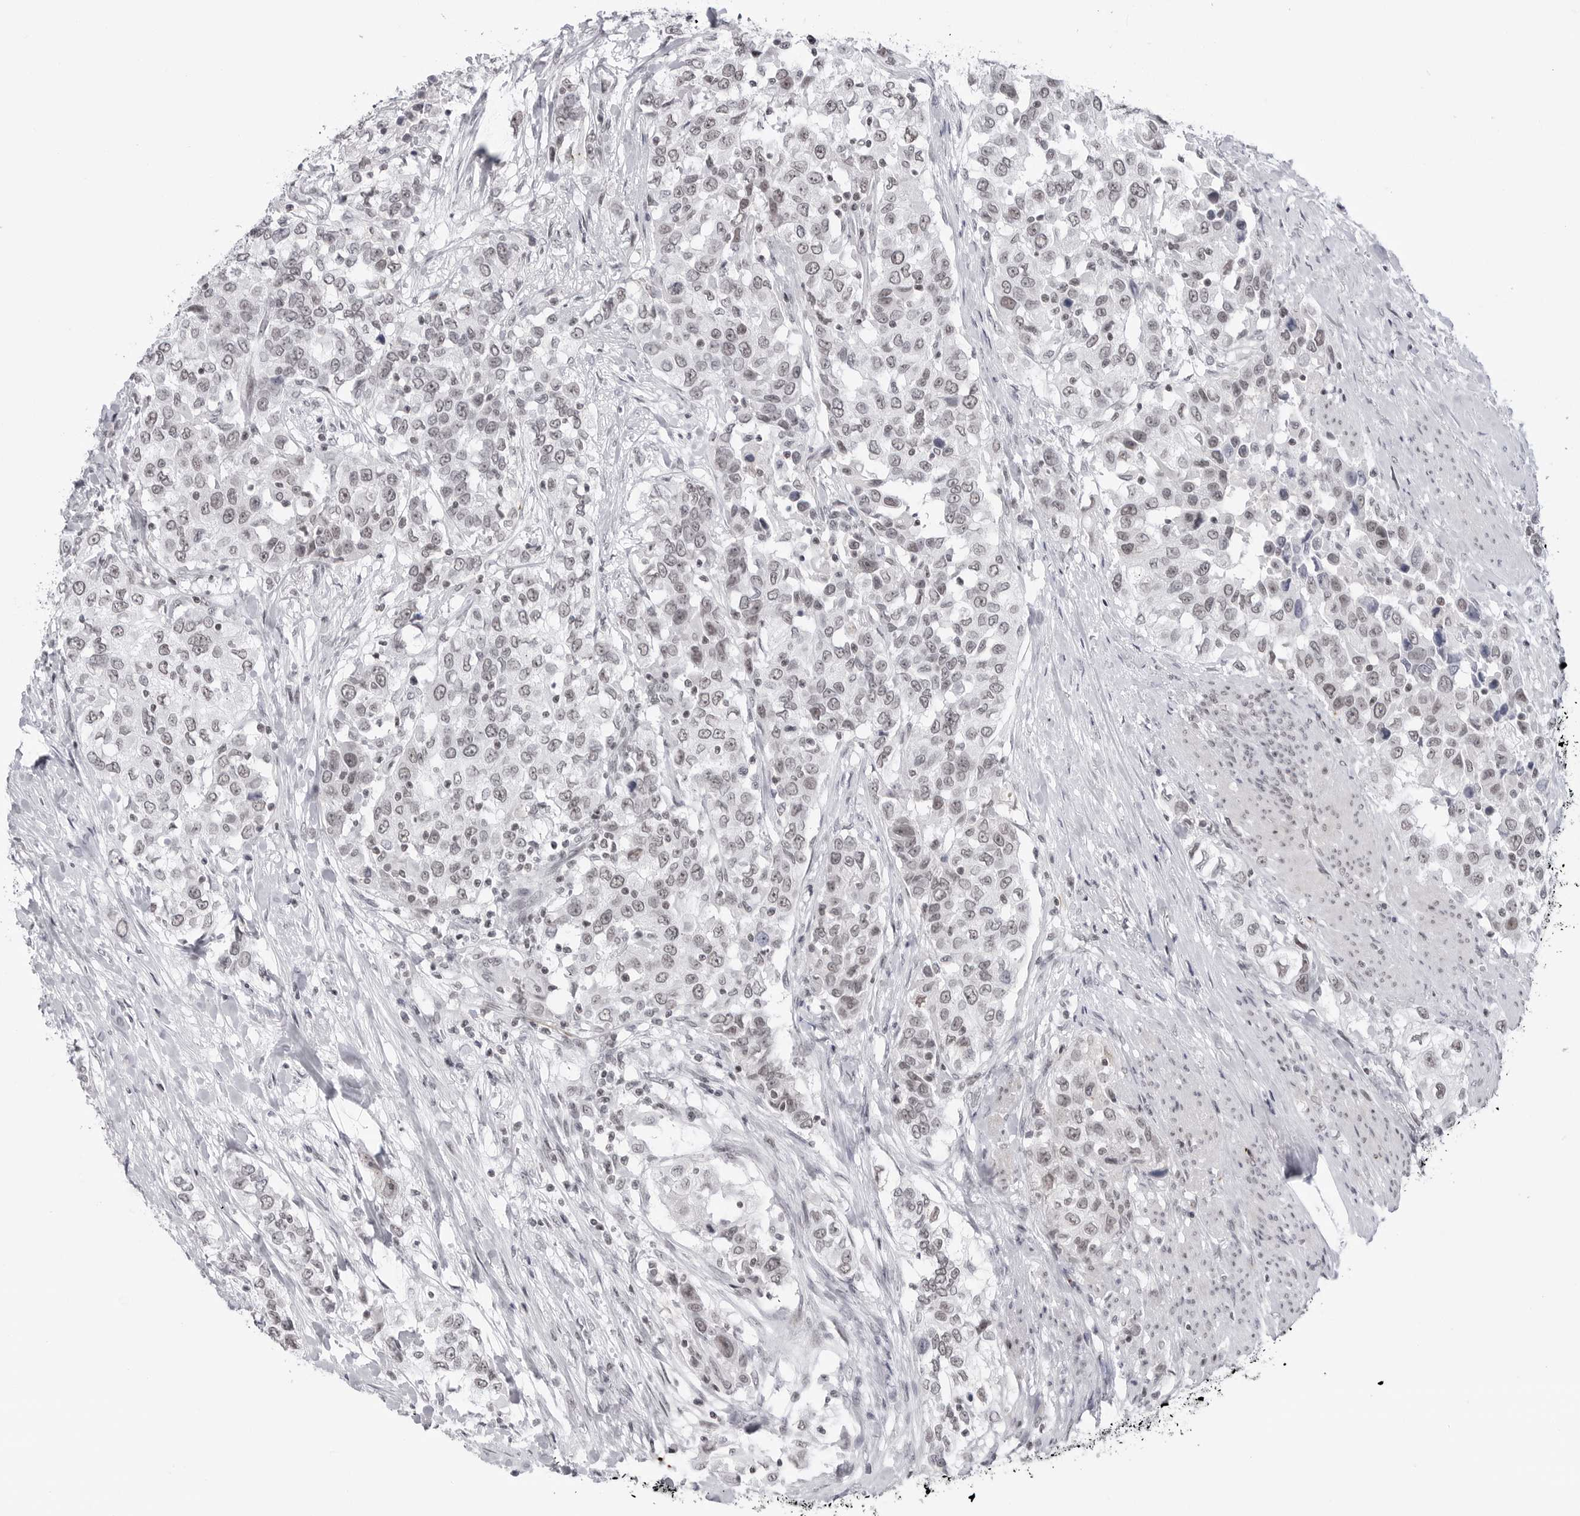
{"staining": {"intensity": "weak", "quantity": "25%-75%", "location": "nuclear"}, "tissue": "urothelial cancer", "cell_type": "Tumor cells", "image_type": "cancer", "snomed": [{"axis": "morphology", "description": "Urothelial carcinoma, High grade"}, {"axis": "topography", "description": "Urinary bladder"}], "caption": "Tumor cells show weak nuclear positivity in about 25%-75% of cells in urothelial cancer. The protein of interest is shown in brown color, while the nuclei are stained blue.", "gene": "TRIM66", "patient": {"sex": "female", "age": 80}}